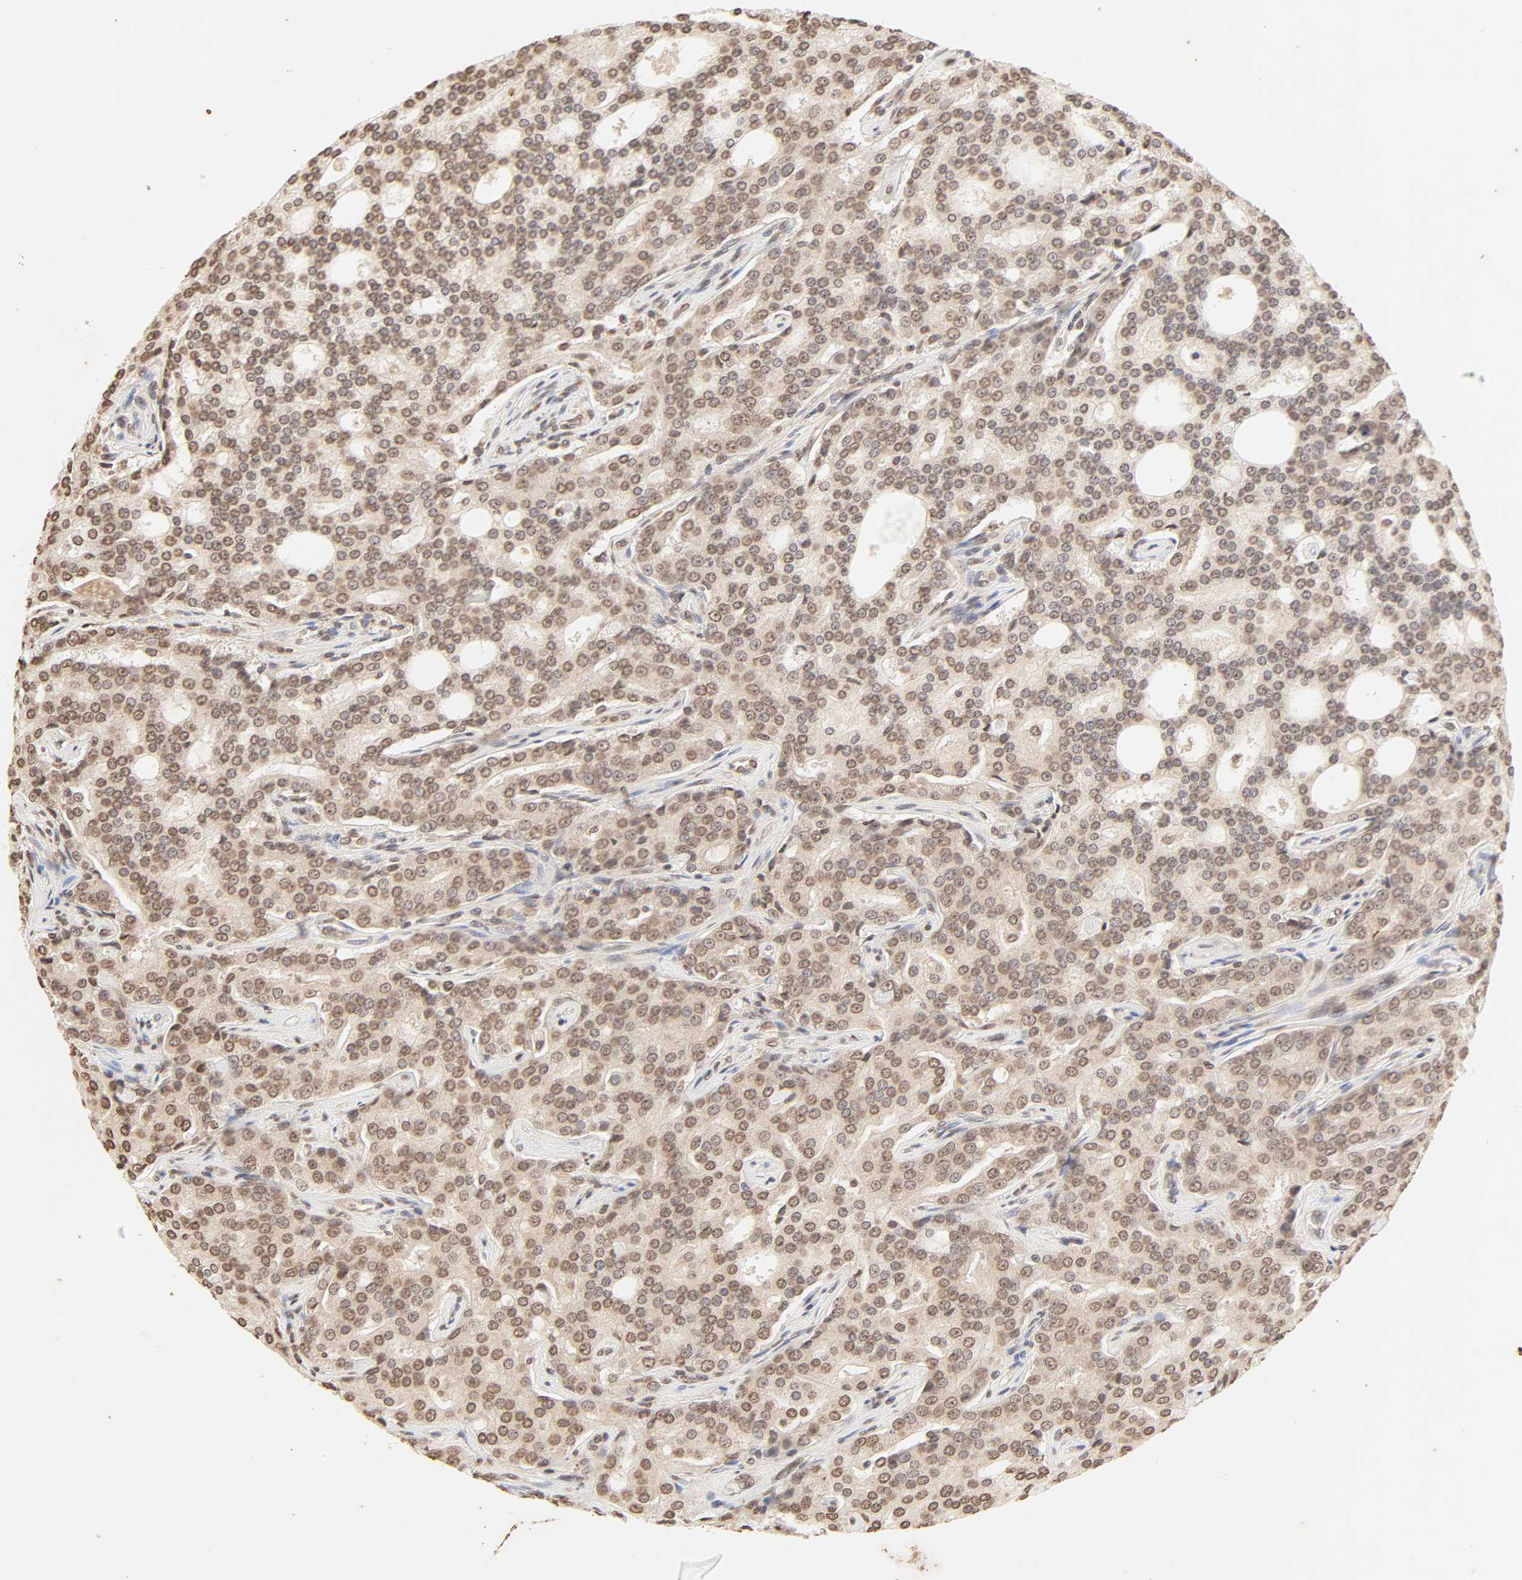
{"staining": {"intensity": "moderate", "quantity": ">75%", "location": "cytoplasmic/membranous,nuclear"}, "tissue": "prostate cancer", "cell_type": "Tumor cells", "image_type": "cancer", "snomed": [{"axis": "morphology", "description": "Adenocarcinoma, High grade"}, {"axis": "topography", "description": "Prostate"}], "caption": "Brown immunohistochemical staining in adenocarcinoma (high-grade) (prostate) reveals moderate cytoplasmic/membranous and nuclear staining in approximately >75% of tumor cells. Nuclei are stained in blue.", "gene": "TBL1X", "patient": {"sex": "male", "age": 72}}